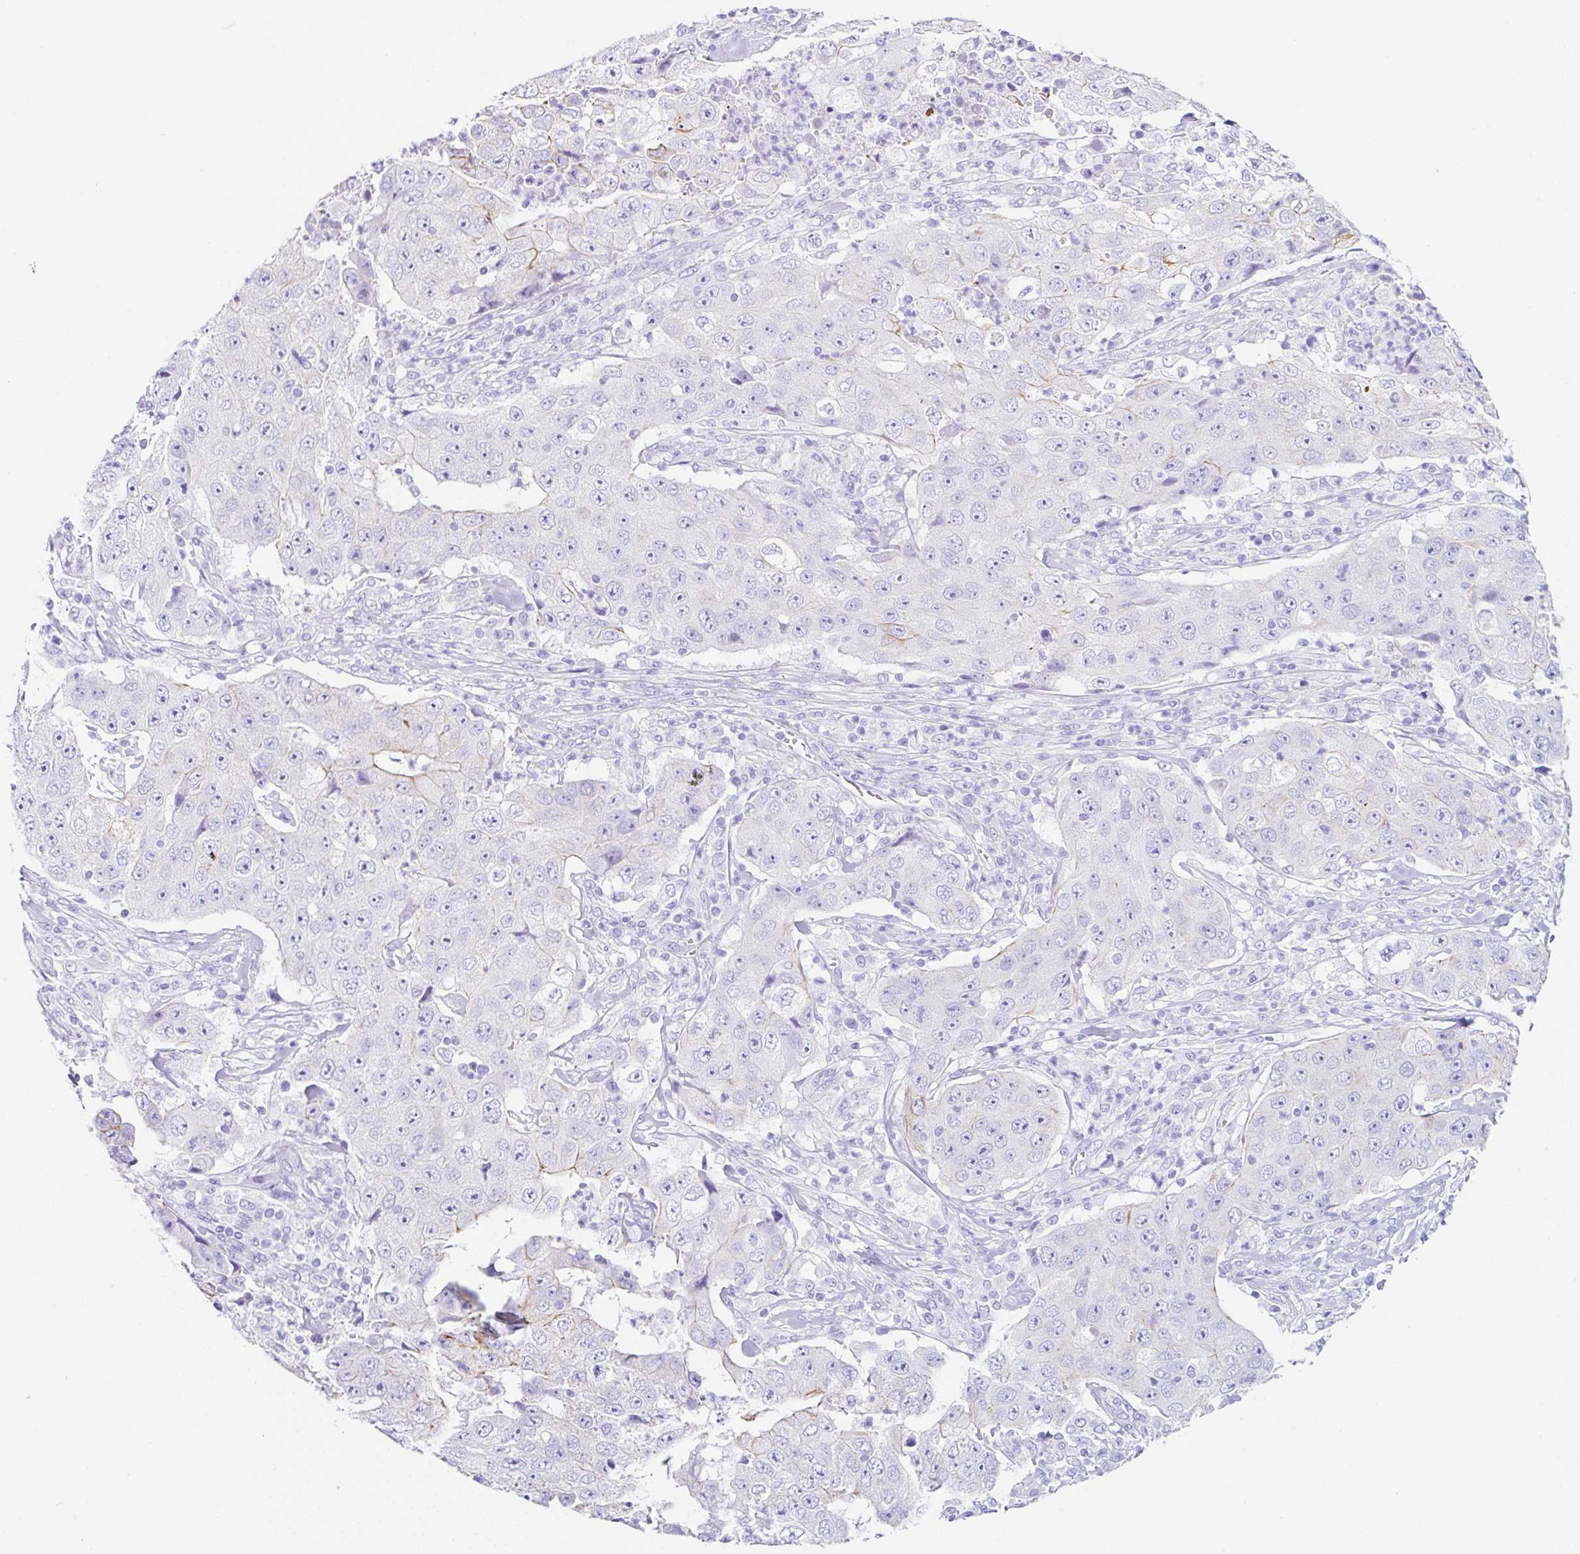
{"staining": {"intensity": "weak", "quantity": "<25%", "location": "cytoplasmic/membranous"}, "tissue": "lung cancer", "cell_type": "Tumor cells", "image_type": "cancer", "snomed": [{"axis": "morphology", "description": "Squamous cell carcinoma, NOS"}, {"axis": "topography", "description": "Lung"}], "caption": "Tumor cells are negative for brown protein staining in squamous cell carcinoma (lung). (Stains: DAB (3,3'-diaminobenzidine) IHC with hematoxylin counter stain, Microscopy: brightfield microscopy at high magnification).", "gene": "CLDND2", "patient": {"sex": "male", "age": 64}}